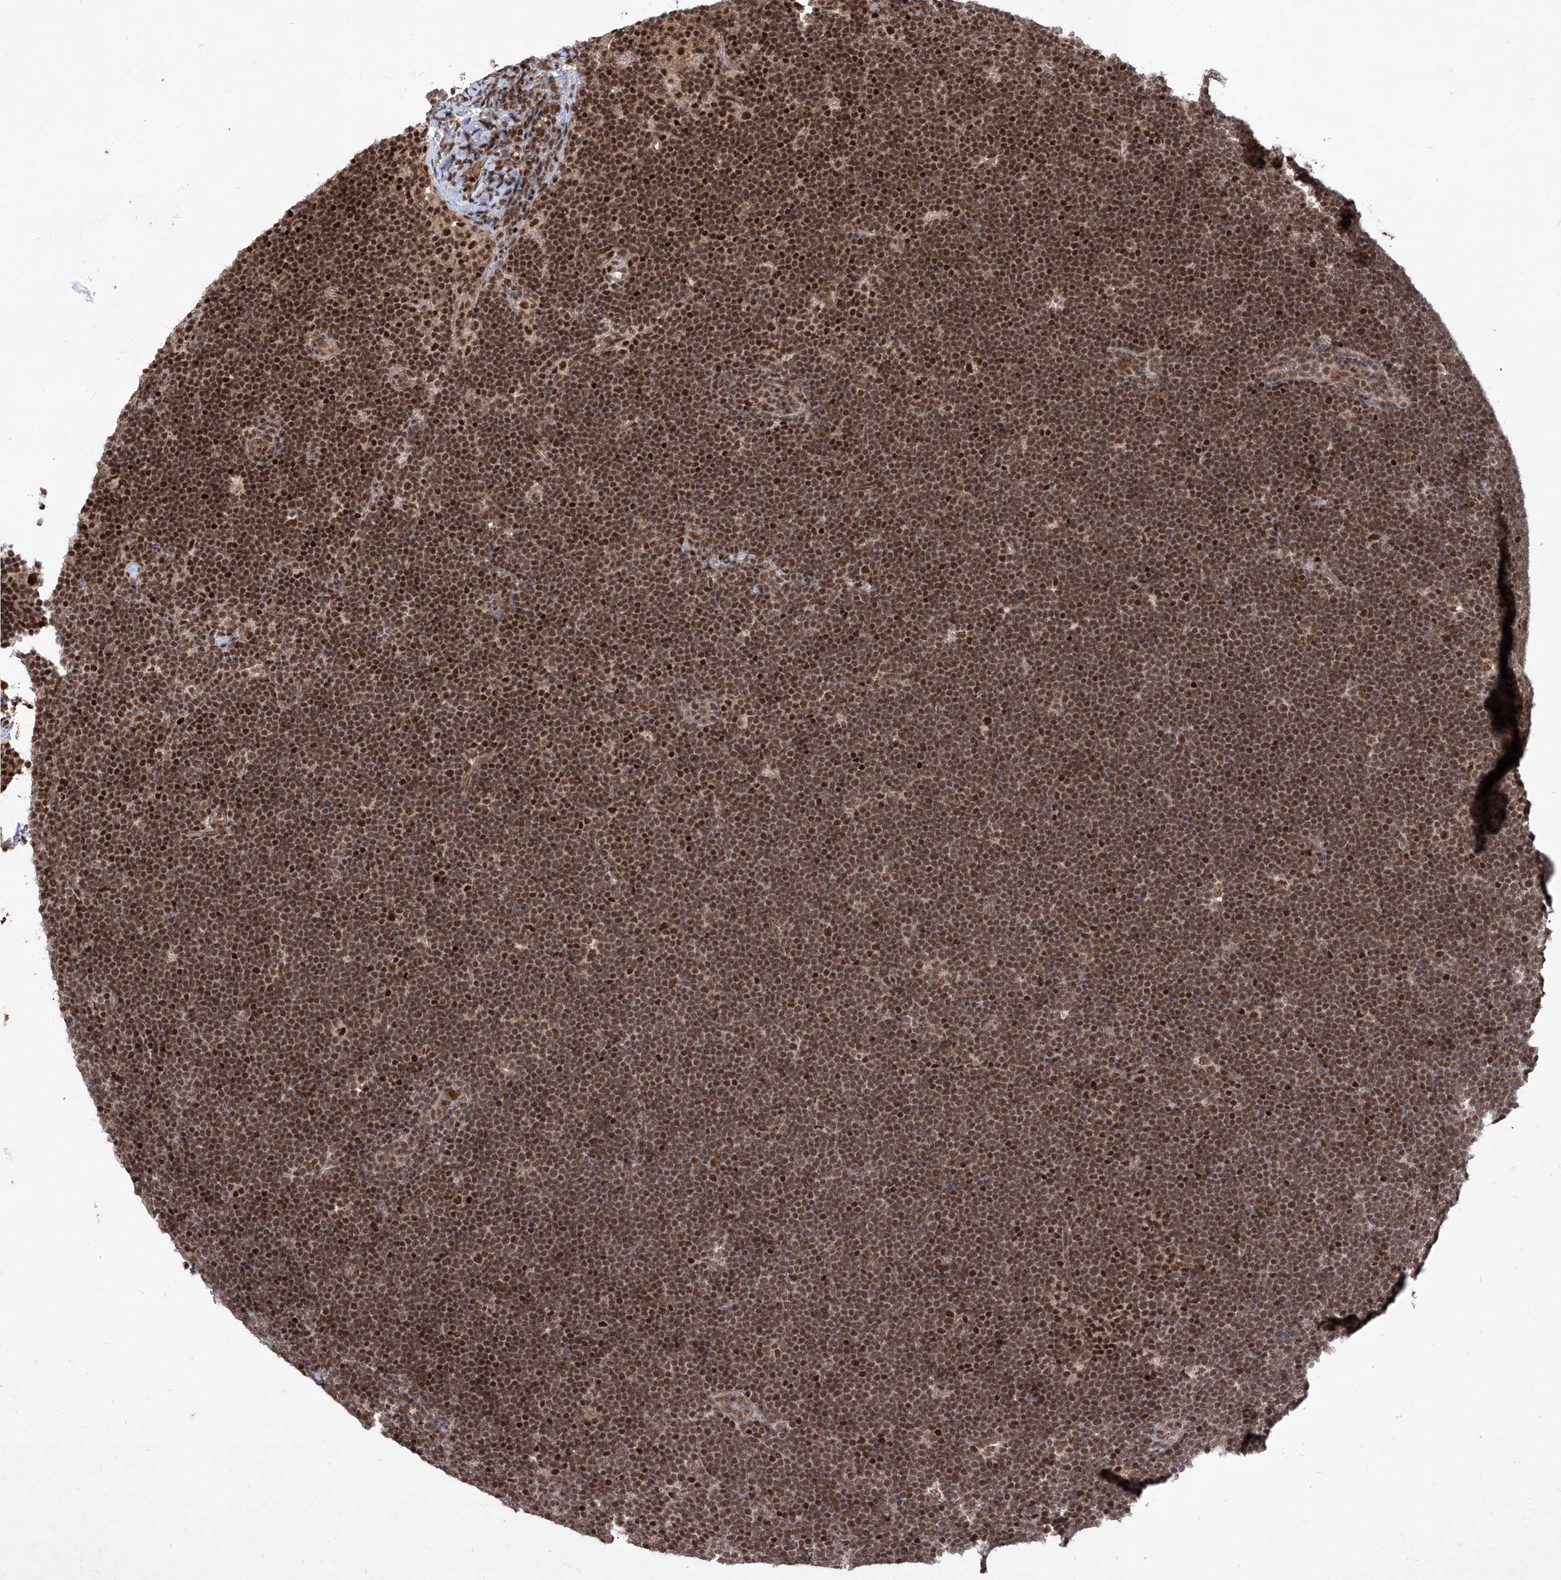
{"staining": {"intensity": "moderate", "quantity": ">75%", "location": "nuclear"}, "tissue": "lymphoma", "cell_type": "Tumor cells", "image_type": "cancer", "snomed": [{"axis": "morphology", "description": "Malignant lymphoma, non-Hodgkin's type, High grade"}, {"axis": "topography", "description": "Lymph node"}], "caption": "Immunohistochemistry (DAB) staining of human lymphoma shows moderate nuclear protein staining in approximately >75% of tumor cells.", "gene": "IRF2", "patient": {"sex": "male", "age": 13}}